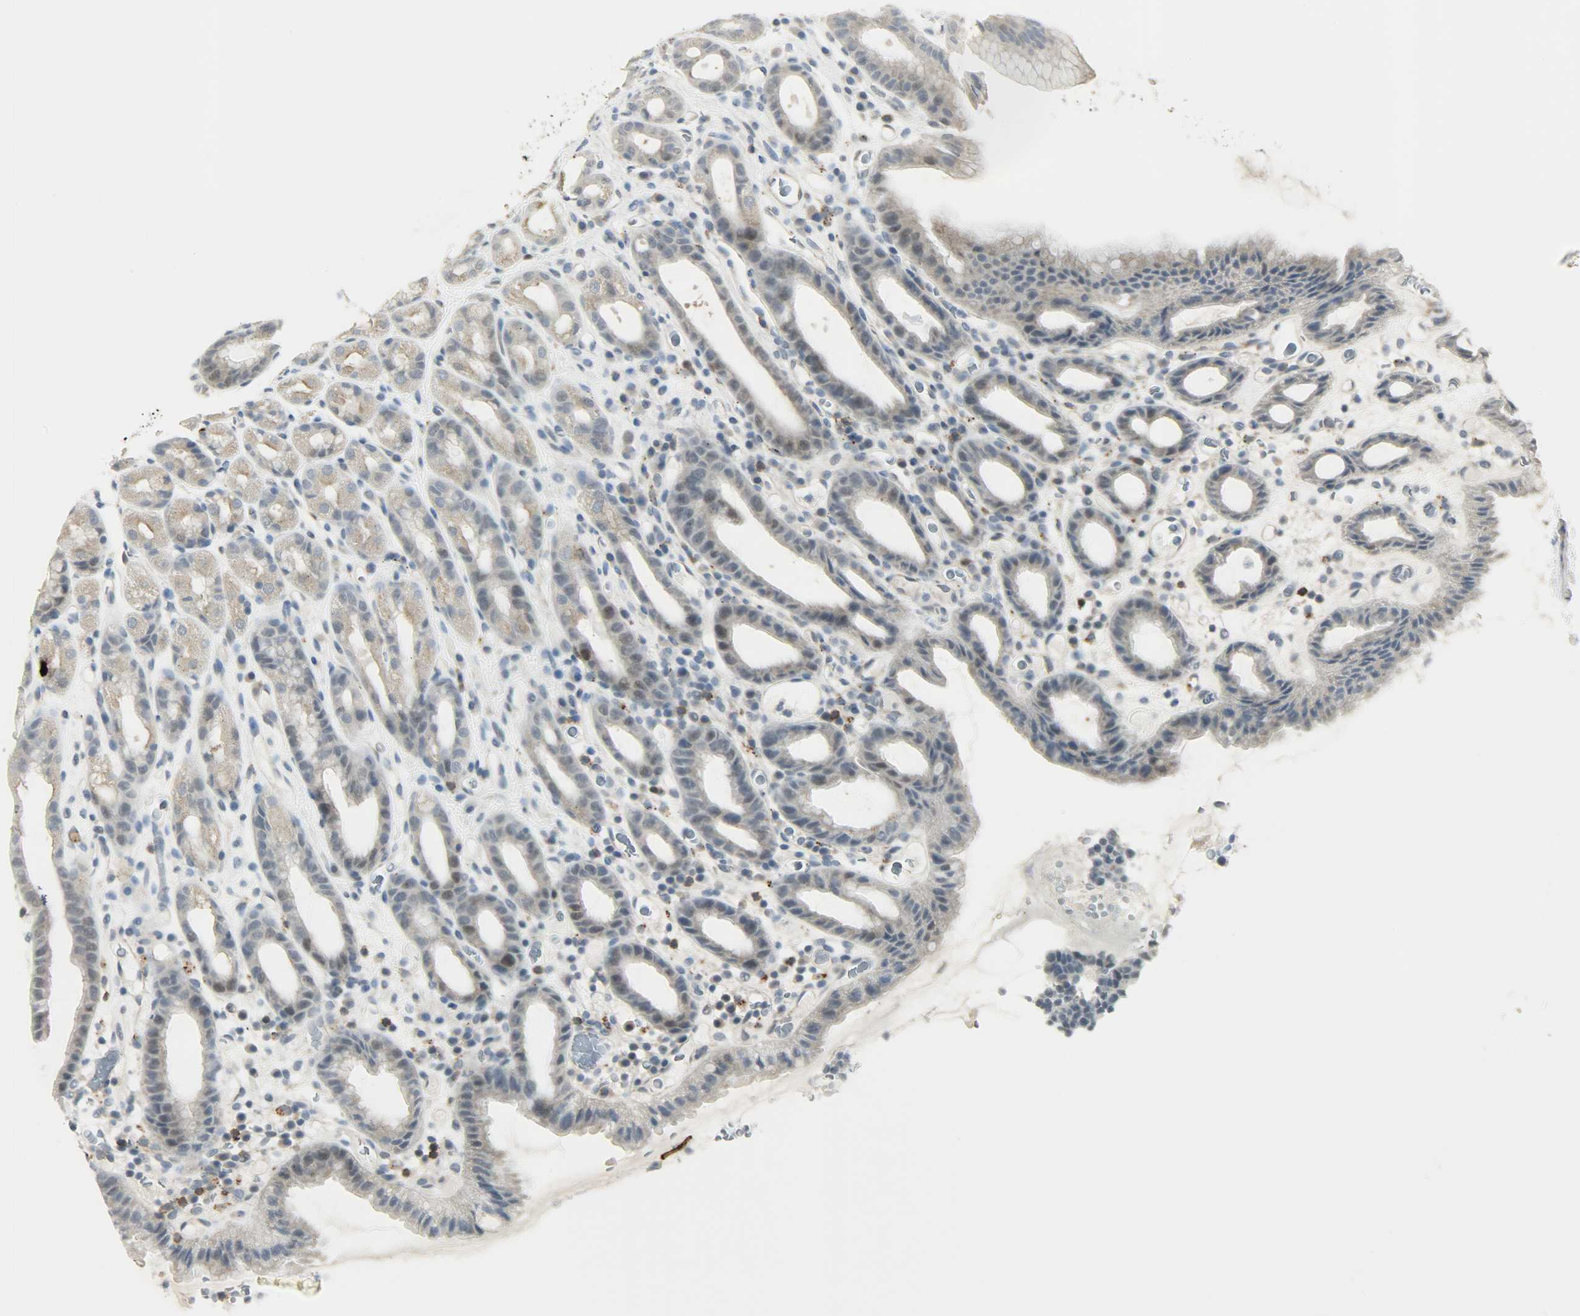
{"staining": {"intensity": "weak", "quantity": "<25%", "location": "cytoplasmic/membranous"}, "tissue": "stomach", "cell_type": "Glandular cells", "image_type": "normal", "snomed": [{"axis": "morphology", "description": "Normal tissue, NOS"}, {"axis": "topography", "description": "Stomach, upper"}], "caption": "DAB (3,3'-diaminobenzidine) immunohistochemical staining of normal human stomach reveals no significant staining in glandular cells. (Brightfield microscopy of DAB (3,3'-diaminobenzidine) IHC at high magnification).", "gene": "CD4", "patient": {"sex": "male", "age": 68}}